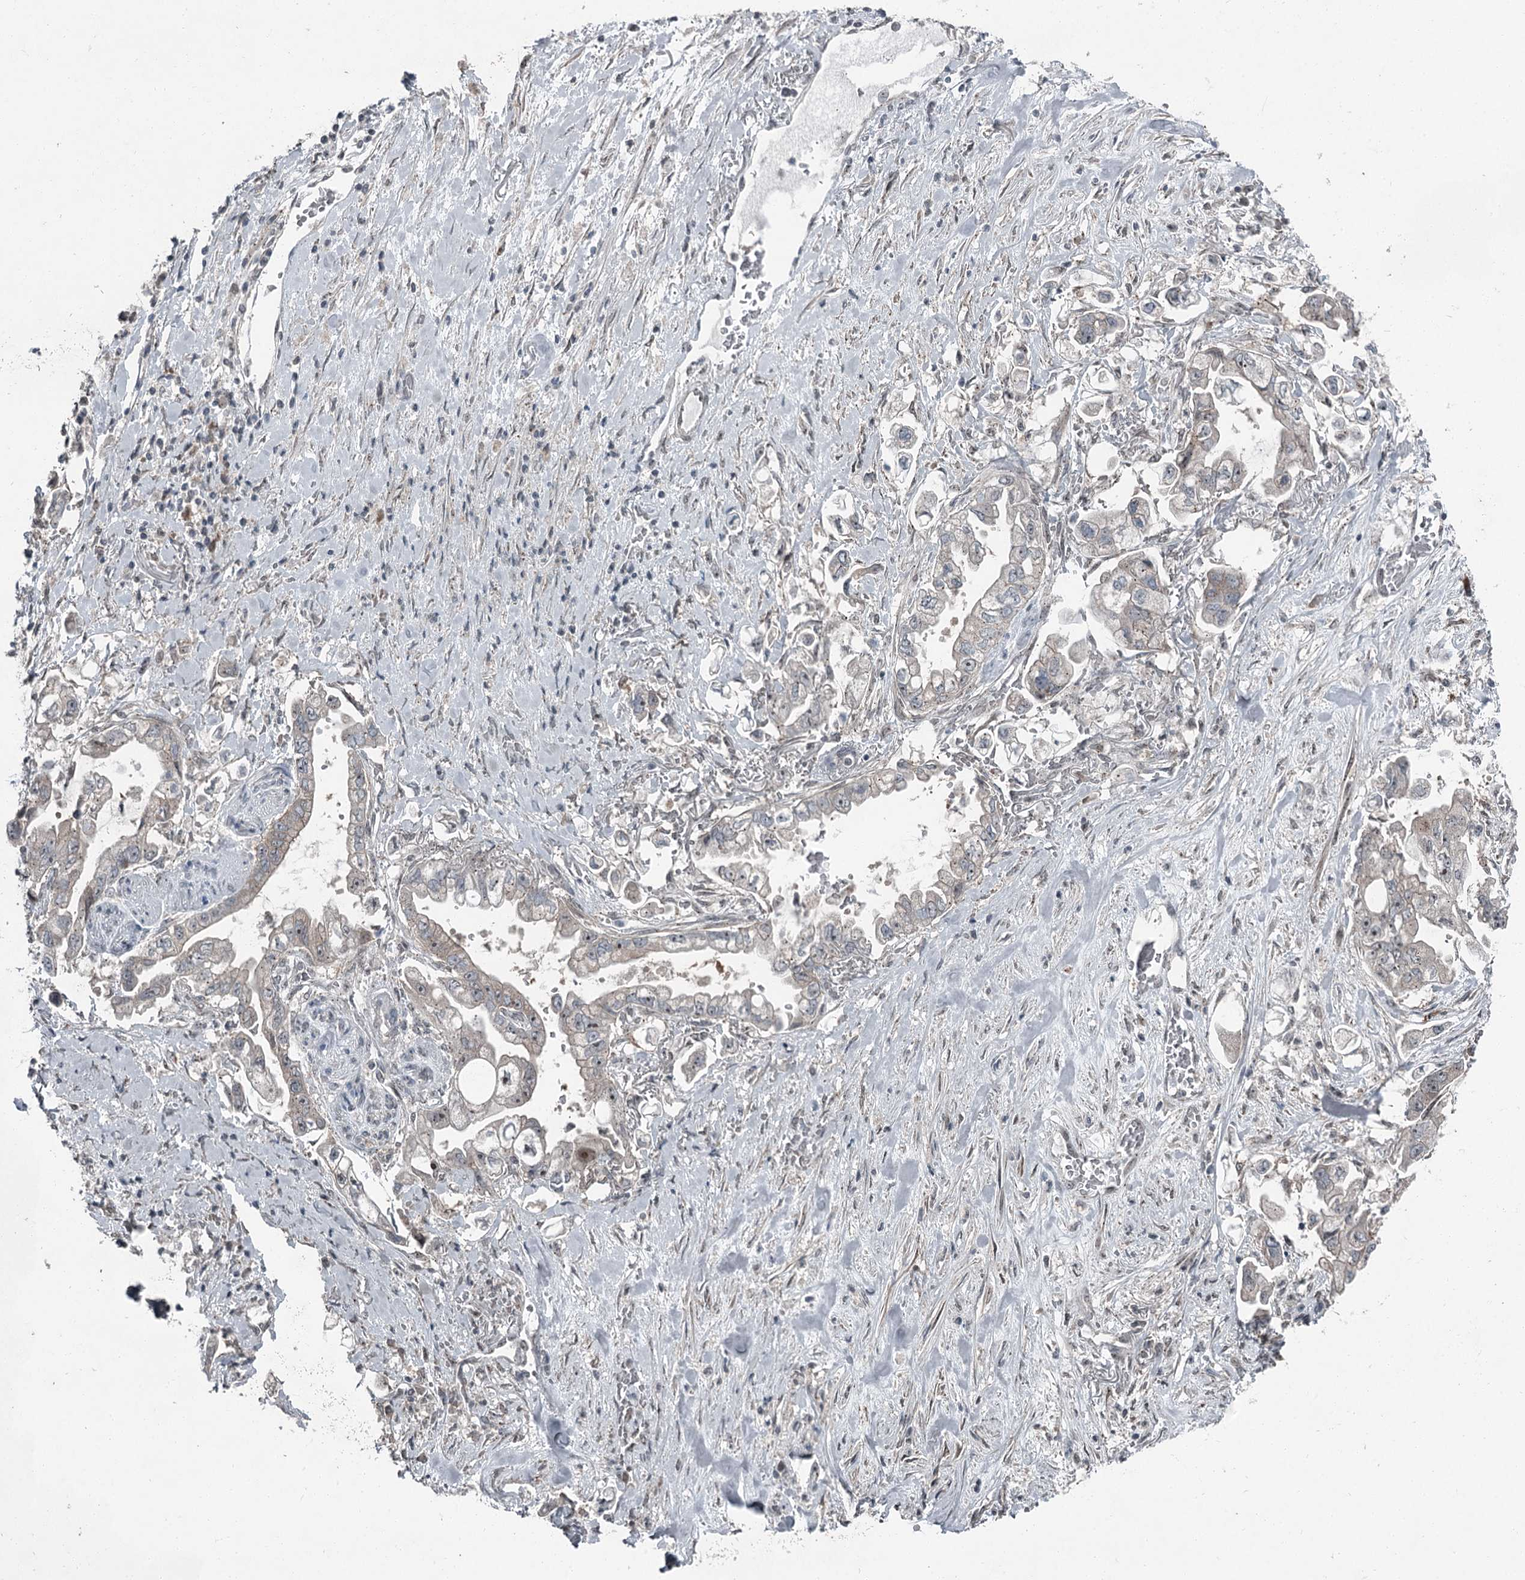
{"staining": {"intensity": "weak", "quantity": "<25%", "location": "cytoplasmic/membranous"}, "tissue": "stomach cancer", "cell_type": "Tumor cells", "image_type": "cancer", "snomed": [{"axis": "morphology", "description": "Adenocarcinoma, NOS"}, {"axis": "topography", "description": "Stomach"}], "caption": "This histopathology image is of stomach cancer (adenocarcinoma) stained with IHC to label a protein in brown with the nuclei are counter-stained blue. There is no positivity in tumor cells.", "gene": "EXOSC1", "patient": {"sex": "male", "age": 62}}